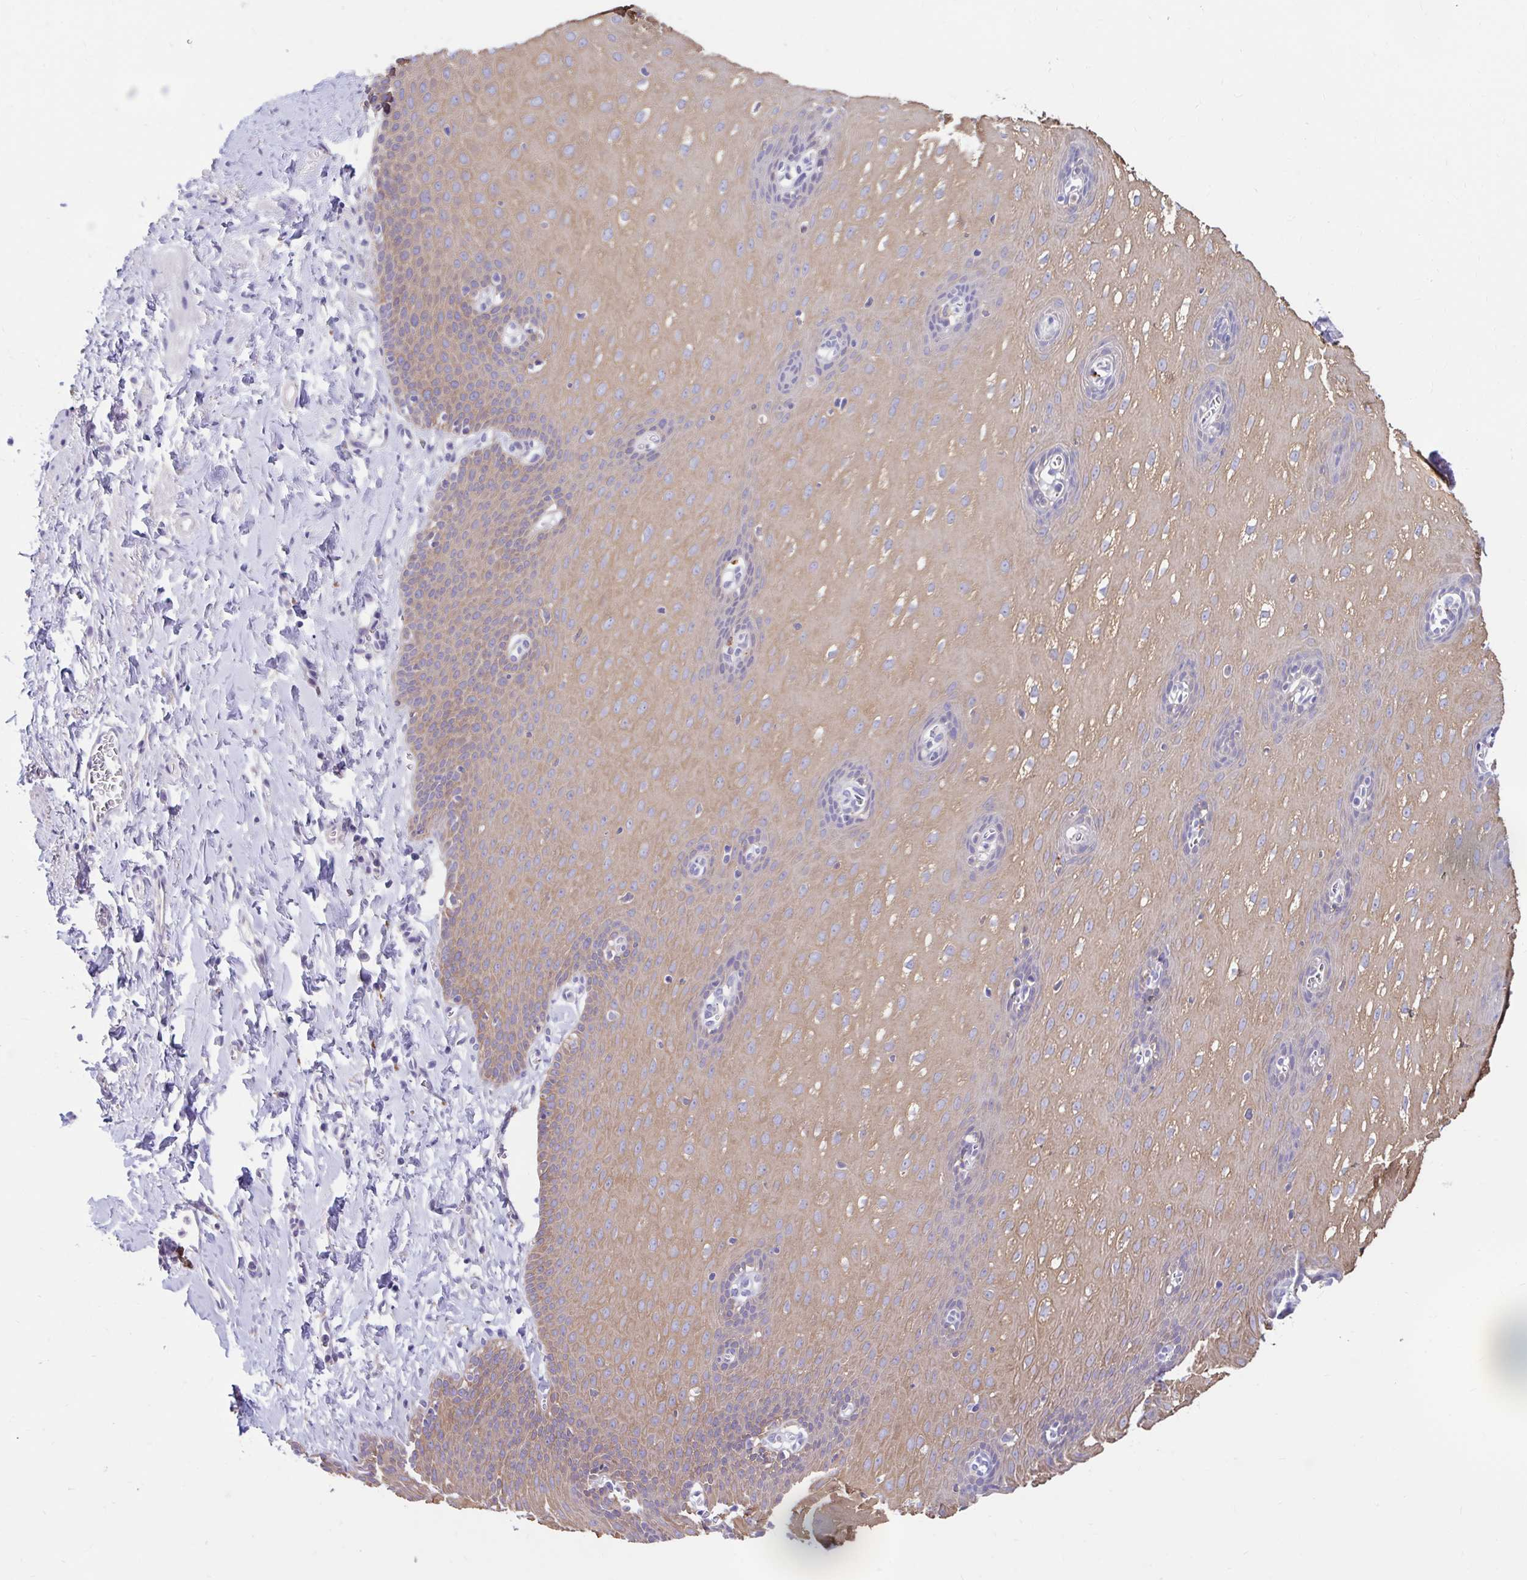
{"staining": {"intensity": "moderate", "quantity": "25%-75%", "location": "cytoplasmic/membranous"}, "tissue": "esophagus", "cell_type": "Squamous epithelial cells", "image_type": "normal", "snomed": [{"axis": "morphology", "description": "Normal tissue, NOS"}, {"axis": "topography", "description": "Esophagus"}], "caption": "Immunohistochemical staining of unremarkable human esophagus exhibits 25%-75% levels of moderate cytoplasmic/membranous protein positivity in approximately 25%-75% of squamous epithelial cells. (Brightfield microscopy of DAB IHC at high magnification).", "gene": "ZNF33A", "patient": {"sex": "male", "age": 70}}